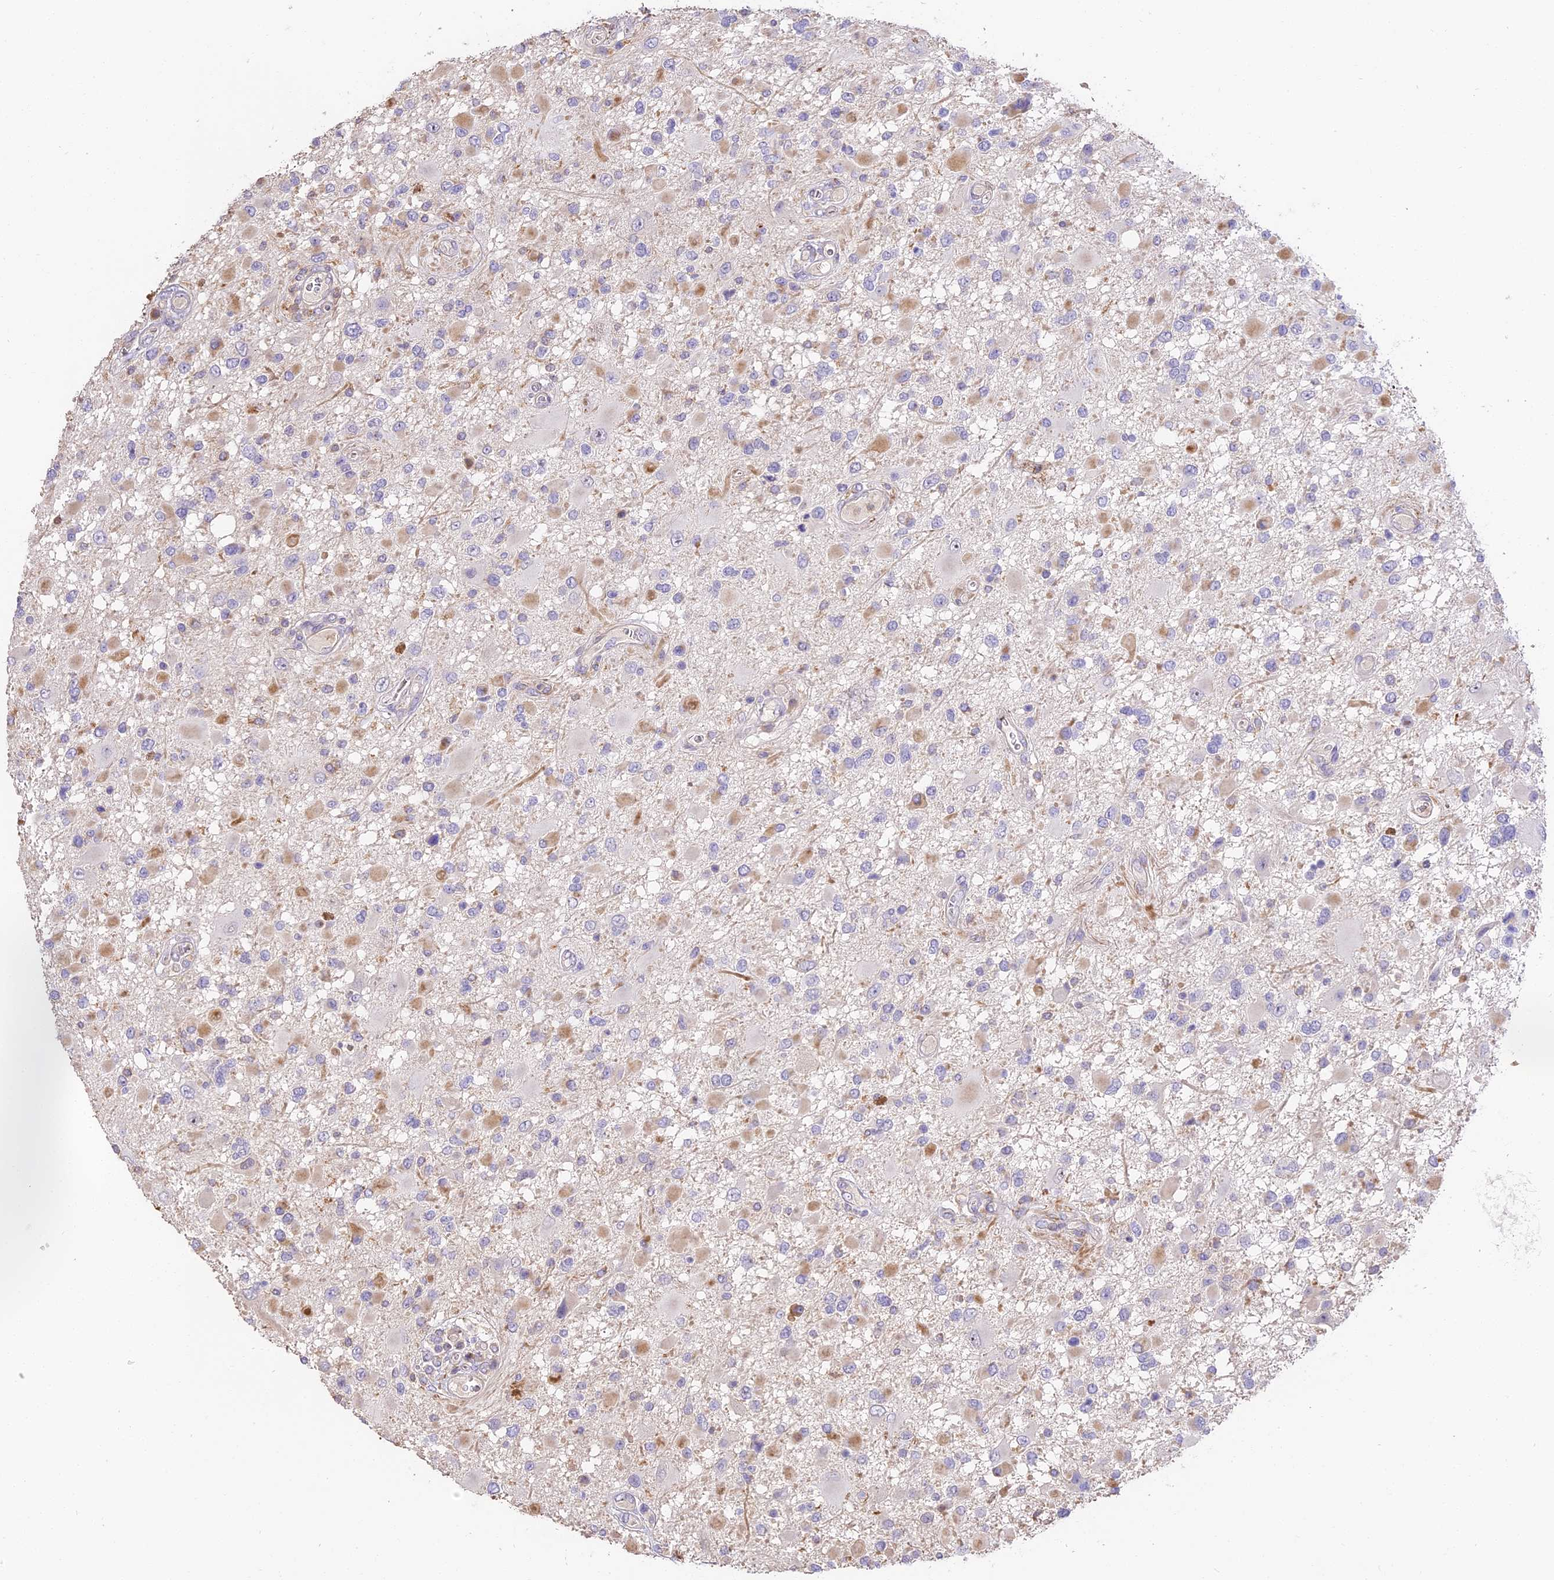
{"staining": {"intensity": "negative", "quantity": "none", "location": "none"}, "tissue": "glioma", "cell_type": "Tumor cells", "image_type": "cancer", "snomed": [{"axis": "morphology", "description": "Glioma, malignant, High grade"}, {"axis": "topography", "description": "Brain"}], "caption": "A photomicrograph of glioma stained for a protein demonstrates no brown staining in tumor cells. (DAB immunohistochemistry visualized using brightfield microscopy, high magnification).", "gene": "NOD2", "patient": {"sex": "male", "age": 53}}